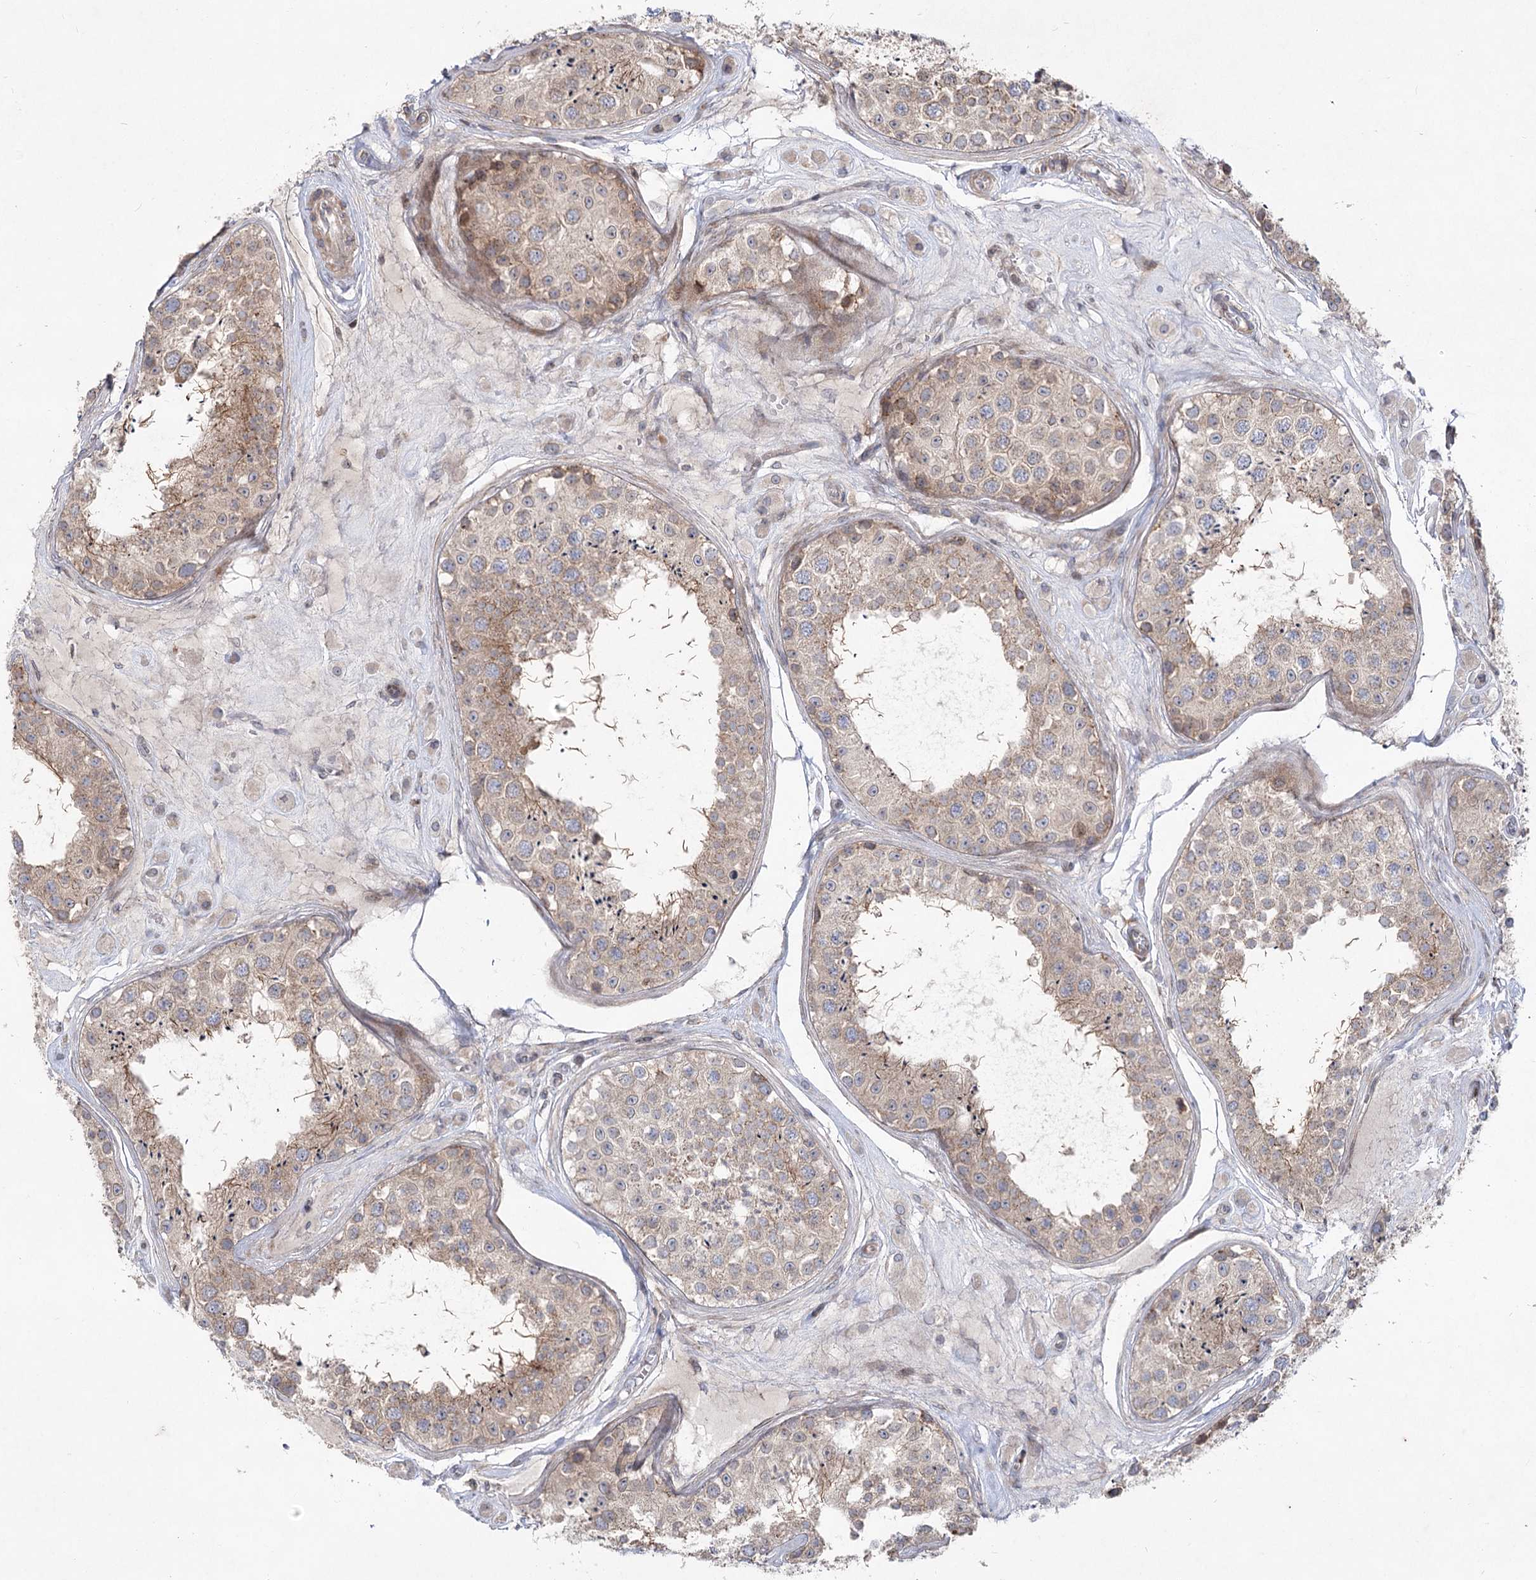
{"staining": {"intensity": "weak", "quantity": ">75%", "location": "cytoplasmic/membranous"}, "tissue": "testis", "cell_type": "Cells in seminiferous ducts", "image_type": "normal", "snomed": [{"axis": "morphology", "description": "Normal tissue, NOS"}, {"axis": "topography", "description": "Testis"}], "caption": "This histopathology image exhibits IHC staining of unremarkable testis, with low weak cytoplasmic/membranous expression in about >75% of cells in seminiferous ducts.", "gene": "SH3BP5L", "patient": {"sex": "male", "age": 25}}